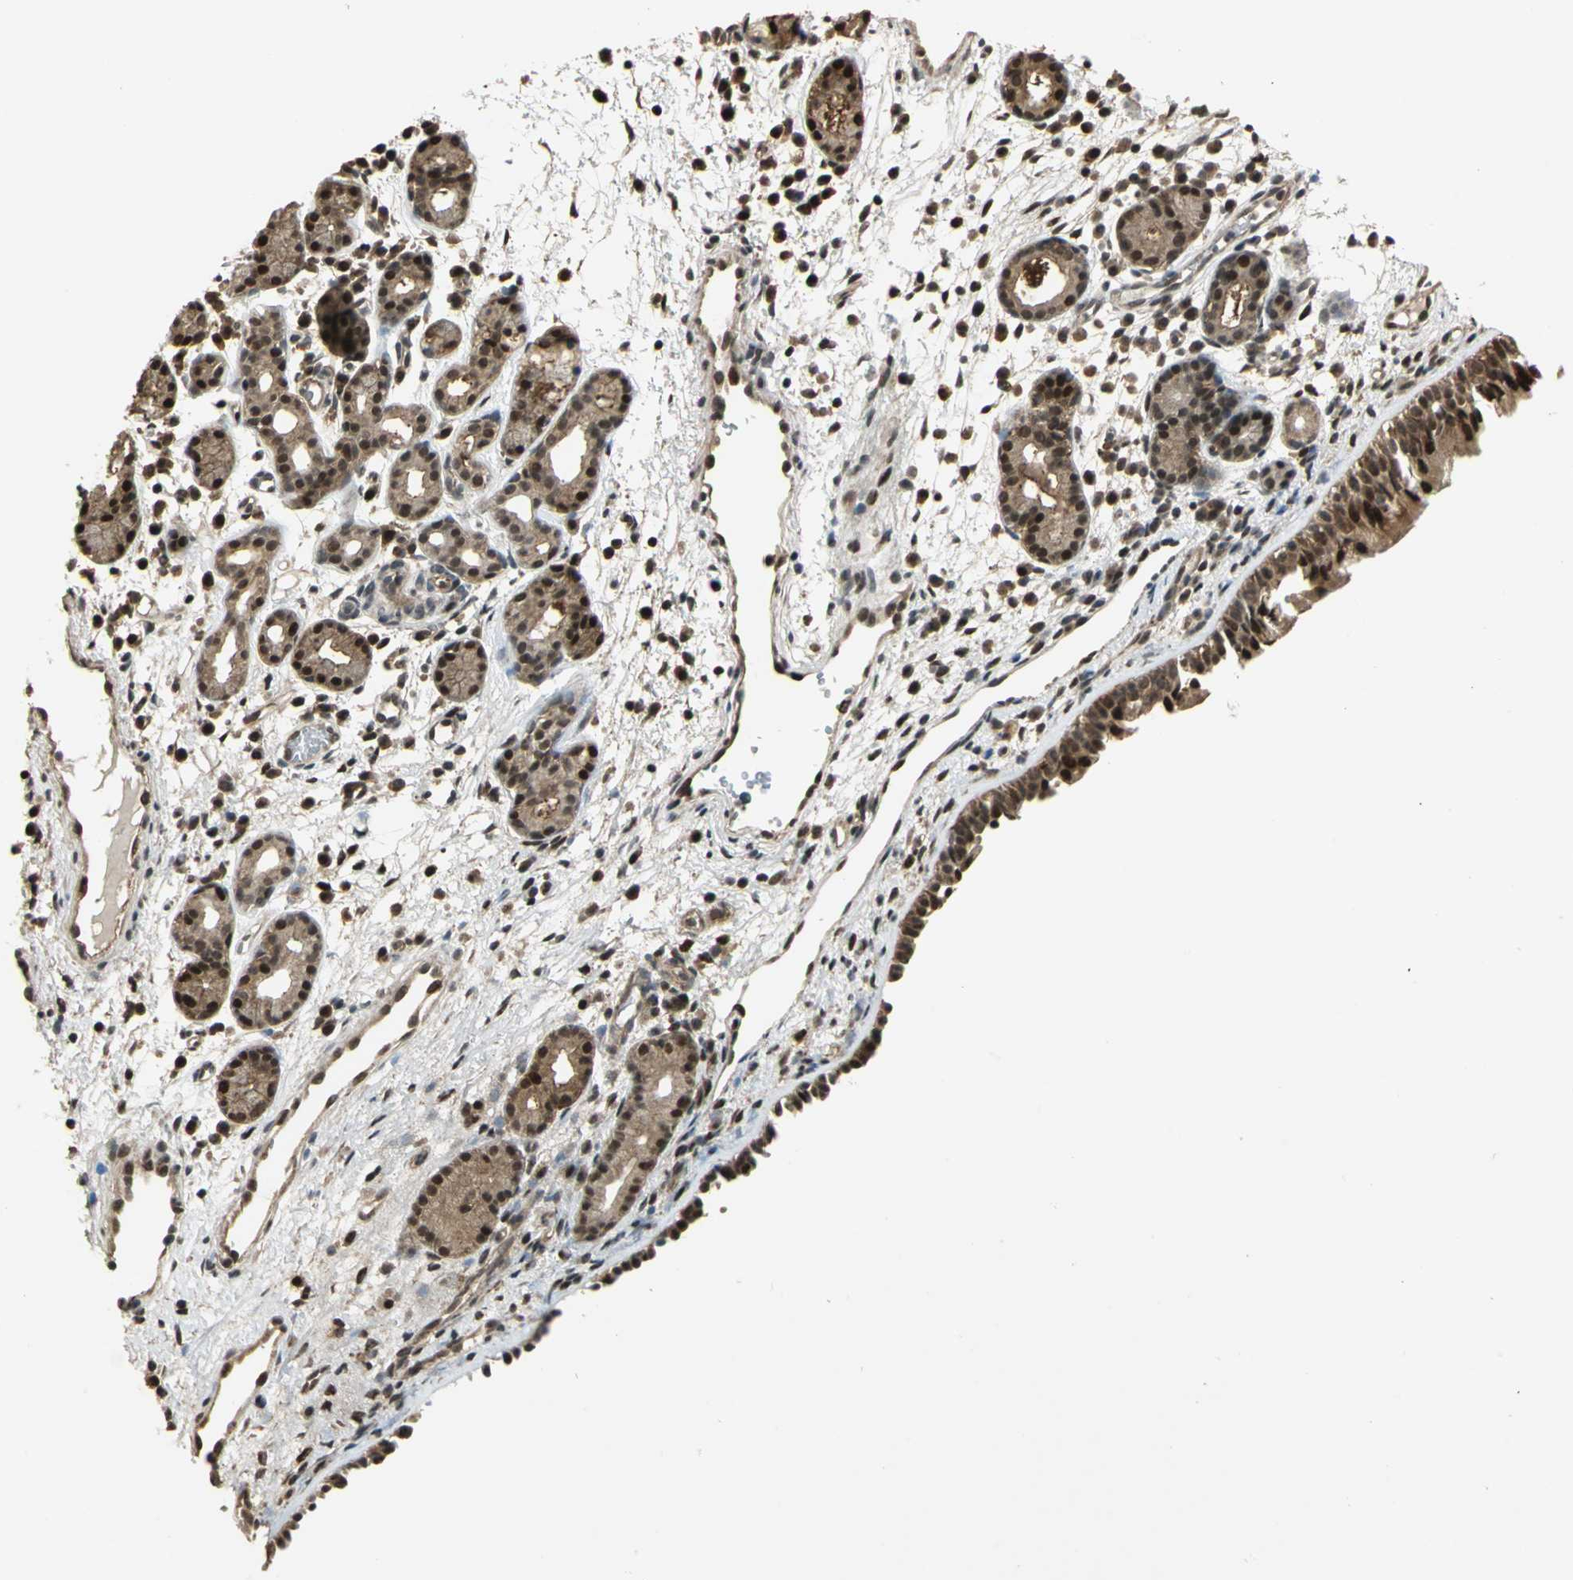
{"staining": {"intensity": "strong", "quantity": ">75%", "location": "cytoplasmic/membranous,nuclear"}, "tissue": "nasopharynx", "cell_type": "Respiratory epithelial cells", "image_type": "normal", "snomed": [{"axis": "morphology", "description": "Normal tissue, NOS"}, {"axis": "morphology", "description": "Inflammation, NOS"}, {"axis": "topography", "description": "Nasopharynx"}], "caption": "DAB (3,3'-diaminobenzidine) immunohistochemical staining of benign nasopharynx shows strong cytoplasmic/membranous,nuclear protein expression in approximately >75% of respiratory epithelial cells.", "gene": "PSMC3", "patient": {"sex": "female", "age": 55}}